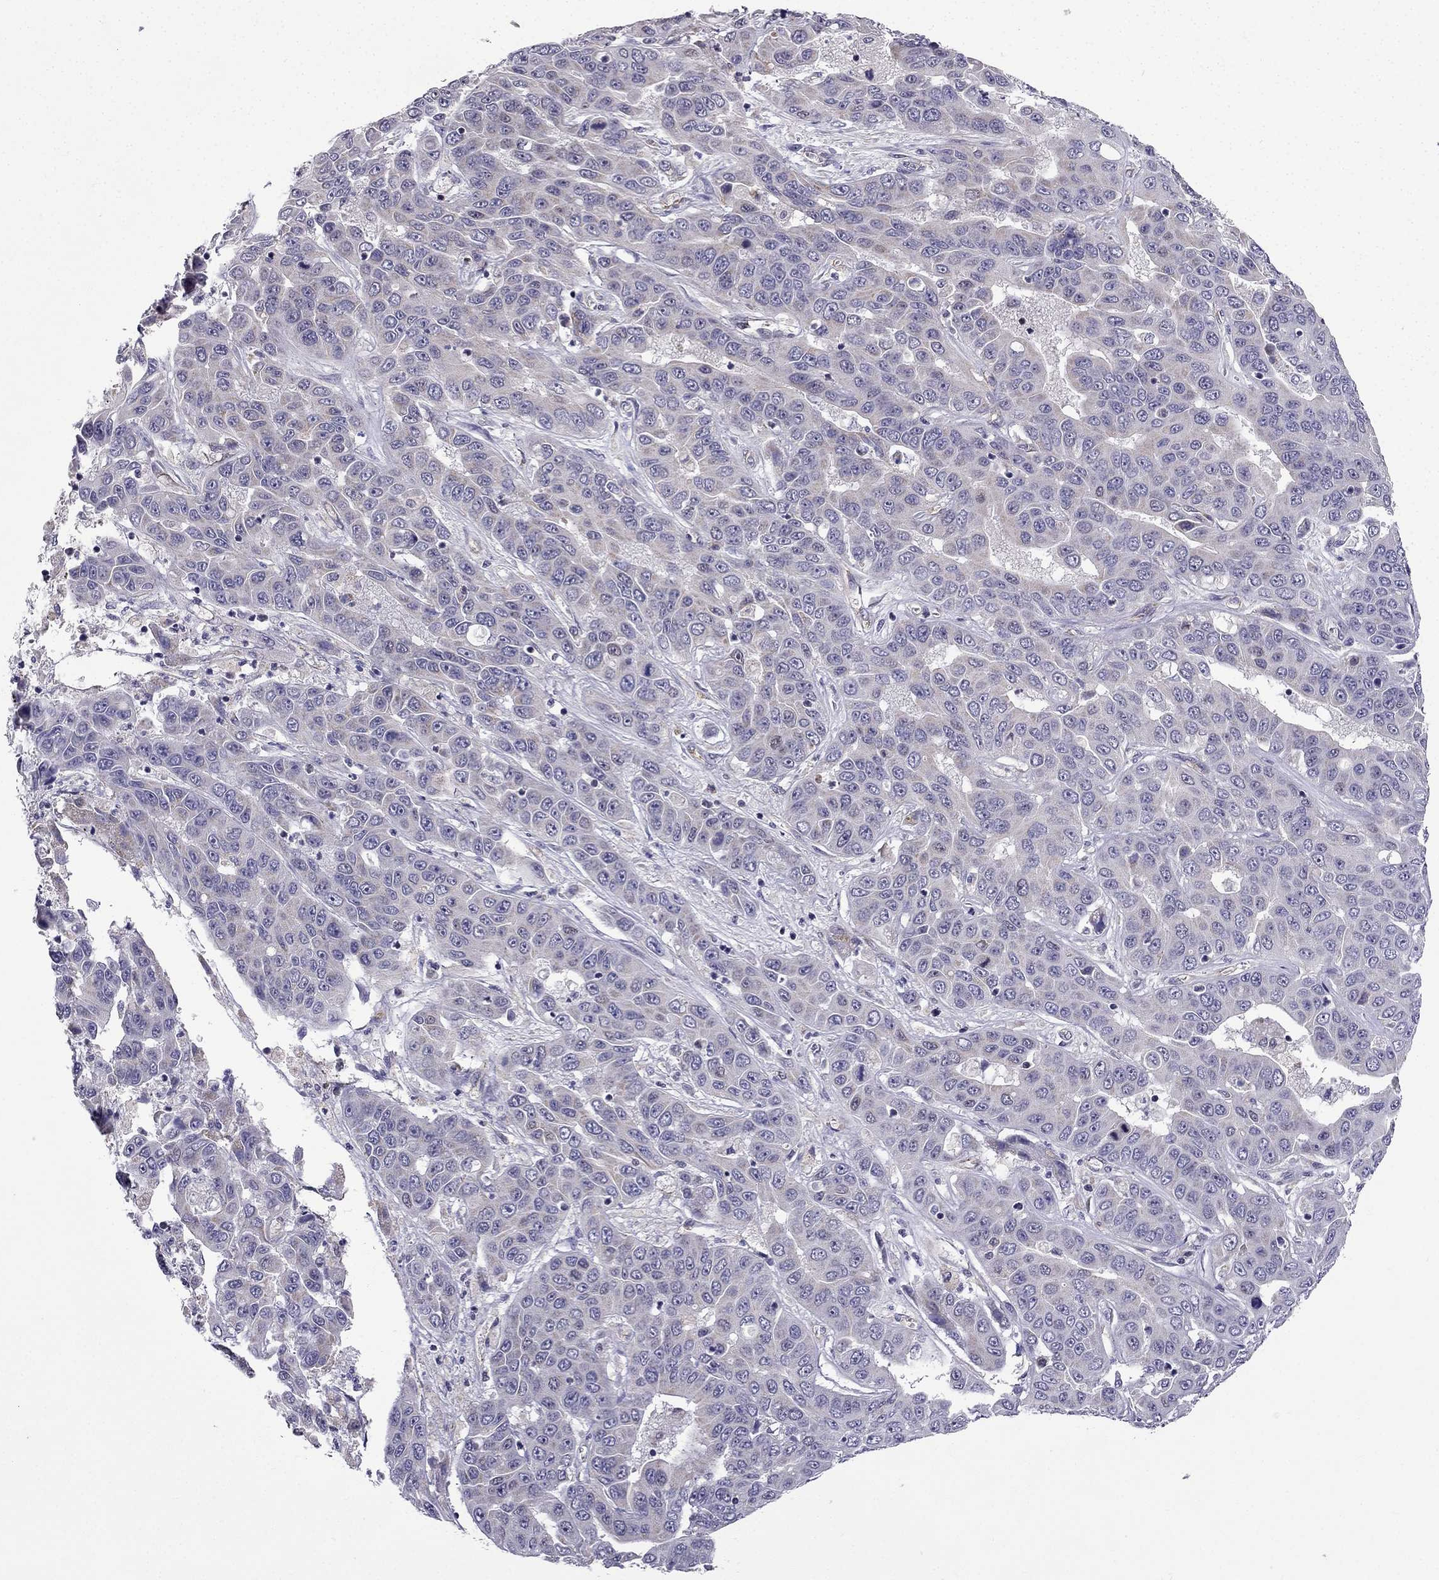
{"staining": {"intensity": "weak", "quantity": "25%-75%", "location": "cytoplasmic/membranous"}, "tissue": "liver cancer", "cell_type": "Tumor cells", "image_type": "cancer", "snomed": [{"axis": "morphology", "description": "Cholangiocarcinoma"}, {"axis": "topography", "description": "Liver"}], "caption": "Liver cancer stained with a brown dye exhibits weak cytoplasmic/membranous positive positivity in about 25%-75% of tumor cells.", "gene": "SLC6A2", "patient": {"sex": "female", "age": 52}}